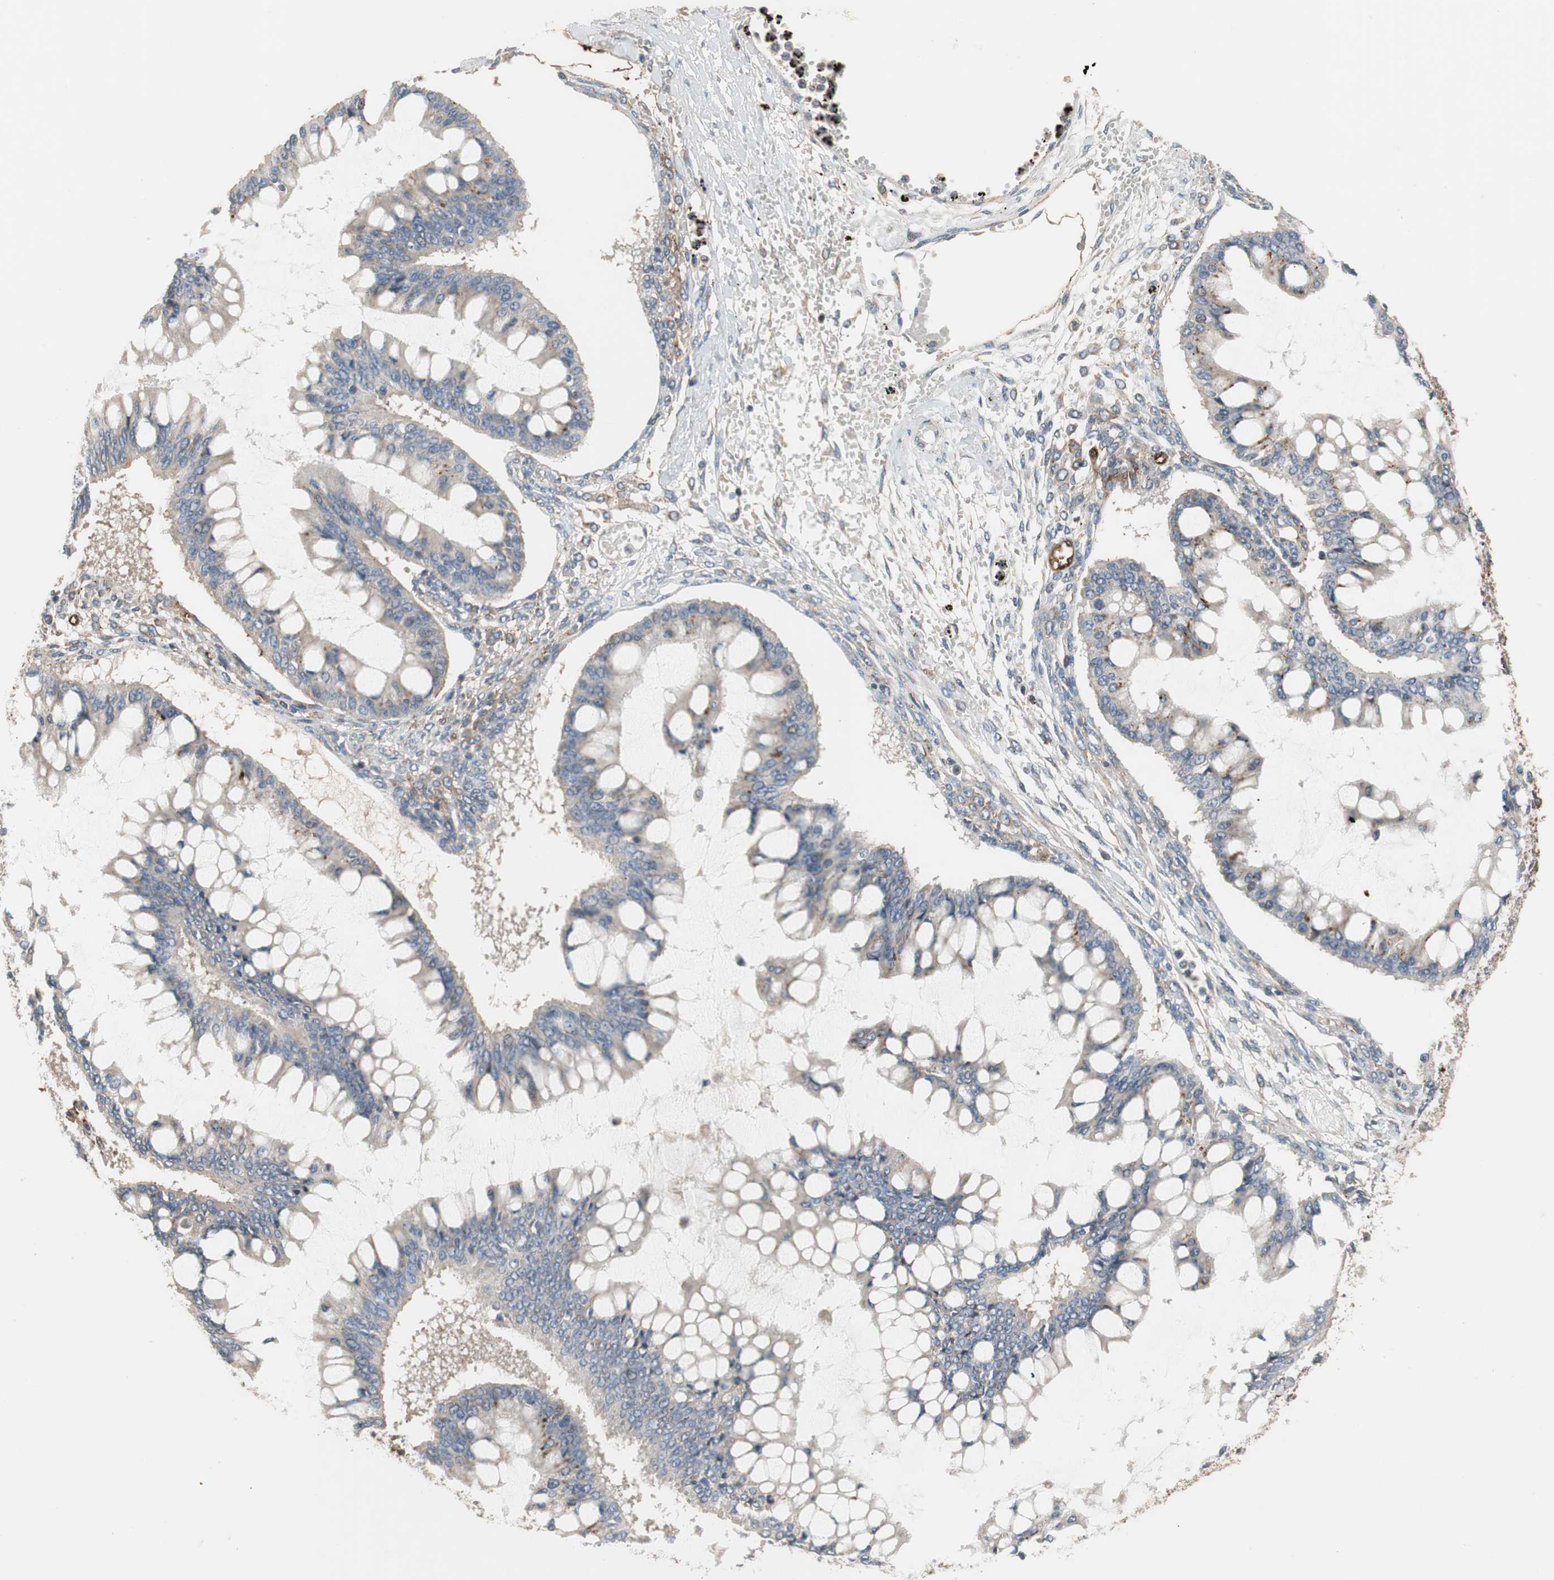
{"staining": {"intensity": "negative", "quantity": "none", "location": "none"}, "tissue": "ovarian cancer", "cell_type": "Tumor cells", "image_type": "cancer", "snomed": [{"axis": "morphology", "description": "Cystadenocarcinoma, mucinous, NOS"}, {"axis": "topography", "description": "Ovary"}], "caption": "The photomicrograph displays no significant staining in tumor cells of mucinous cystadenocarcinoma (ovarian). (Immunohistochemistry (ihc), brightfield microscopy, high magnification).", "gene": "ALPL", "patient": {"sex": "female", "age": 73}}